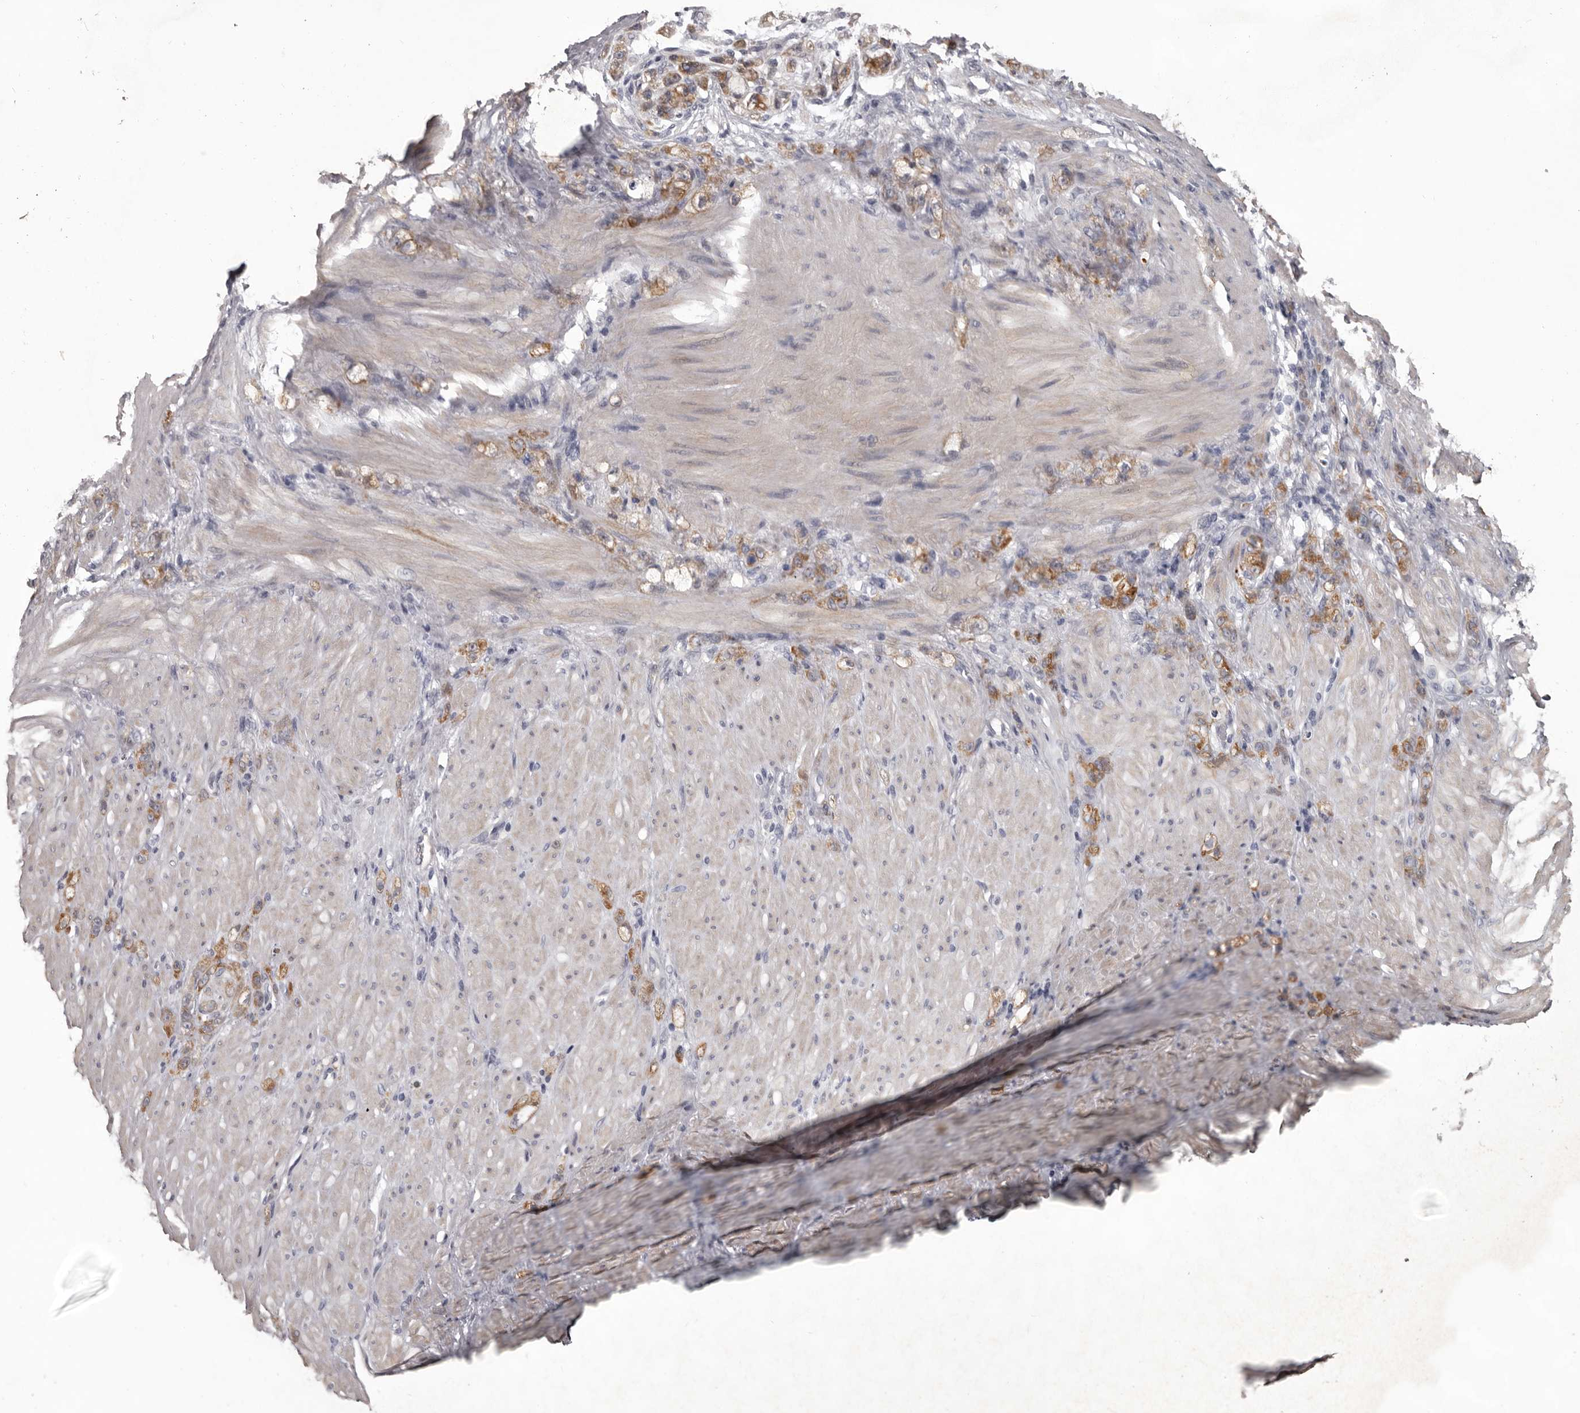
{"staining": {"intensity": "moderate", "quantity": ">75%", "location": "cytoplasmic/membranous"}, "tissue": "stomach cancer", "cell_type": "Tumor cells", "image_type": "cancer", "snomed": [{"axis": "morphology", "description": "Normal tissue, NOS"}, {"axis": "morphology", "description": "Adenocarcinoma, NOS"}, {"axis": "topography", "description": "Stomach"}], "caption": "Immunohistochemical staining of human stomach cancer exhibits medium levels of moderate cytoplasmic/membranous staining in about >75% of tumor cells.", "gene": "LPAR6", "patient": {"sex": "male", "age": 82}}